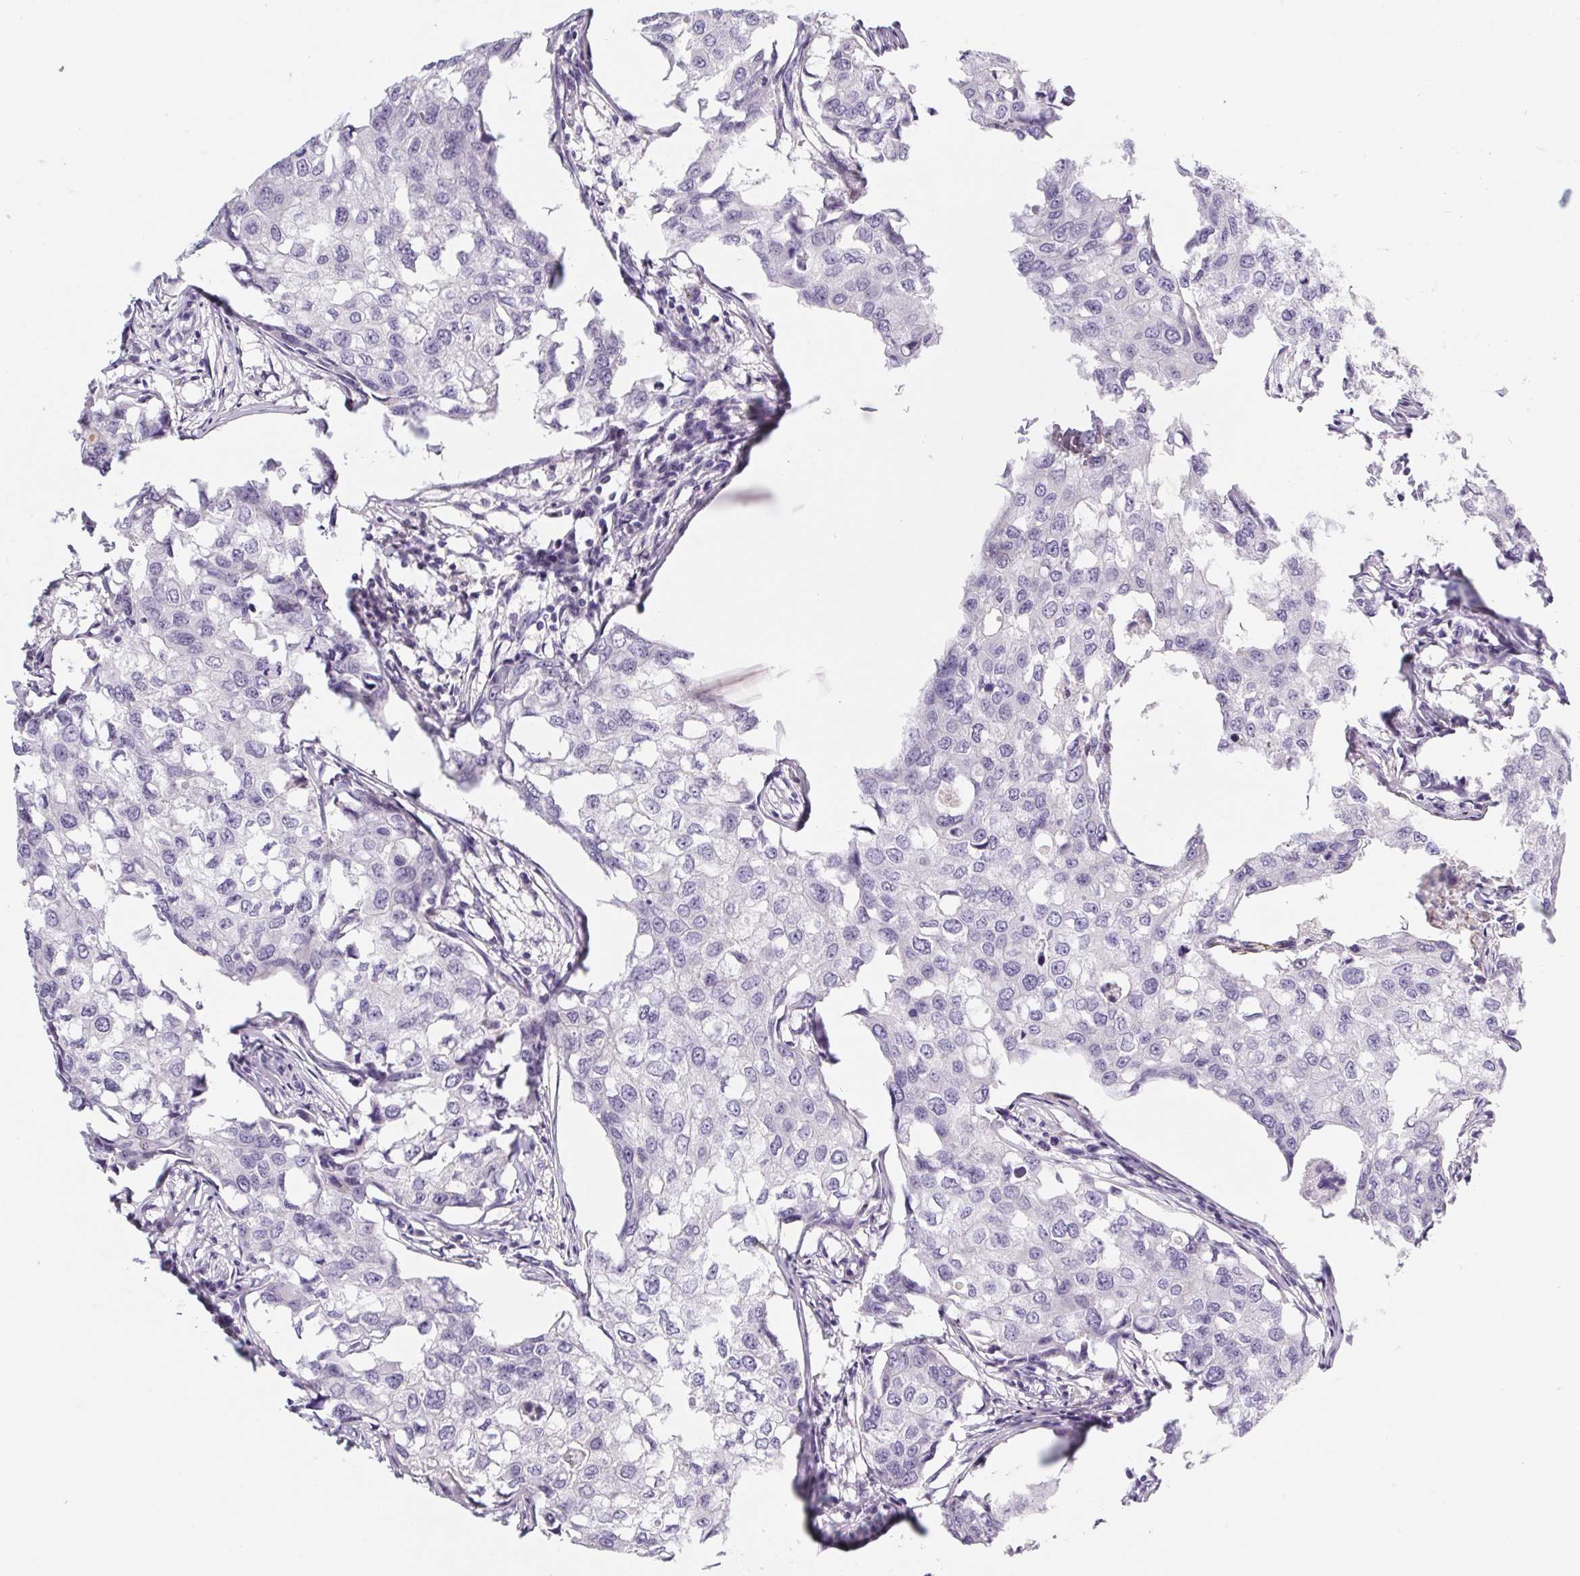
{"staining": {"intensity": "negative", "quantity": "none", "location": "none"}, "tissue": "breast cancer", "cell_type": "Tumor cells", "image_type": "cancer", "snomed": [{"axis": "morphology", "description": "Duct carcinoma"}, {"axis": "topography", "description": "Breast"}], "caption": "Human intraductal carcinoma (breast) stained for a protein using IHC reveals no staining in tumor cells.", "gene": "LPA", "patient": {"sex": "female", "age": 27}}